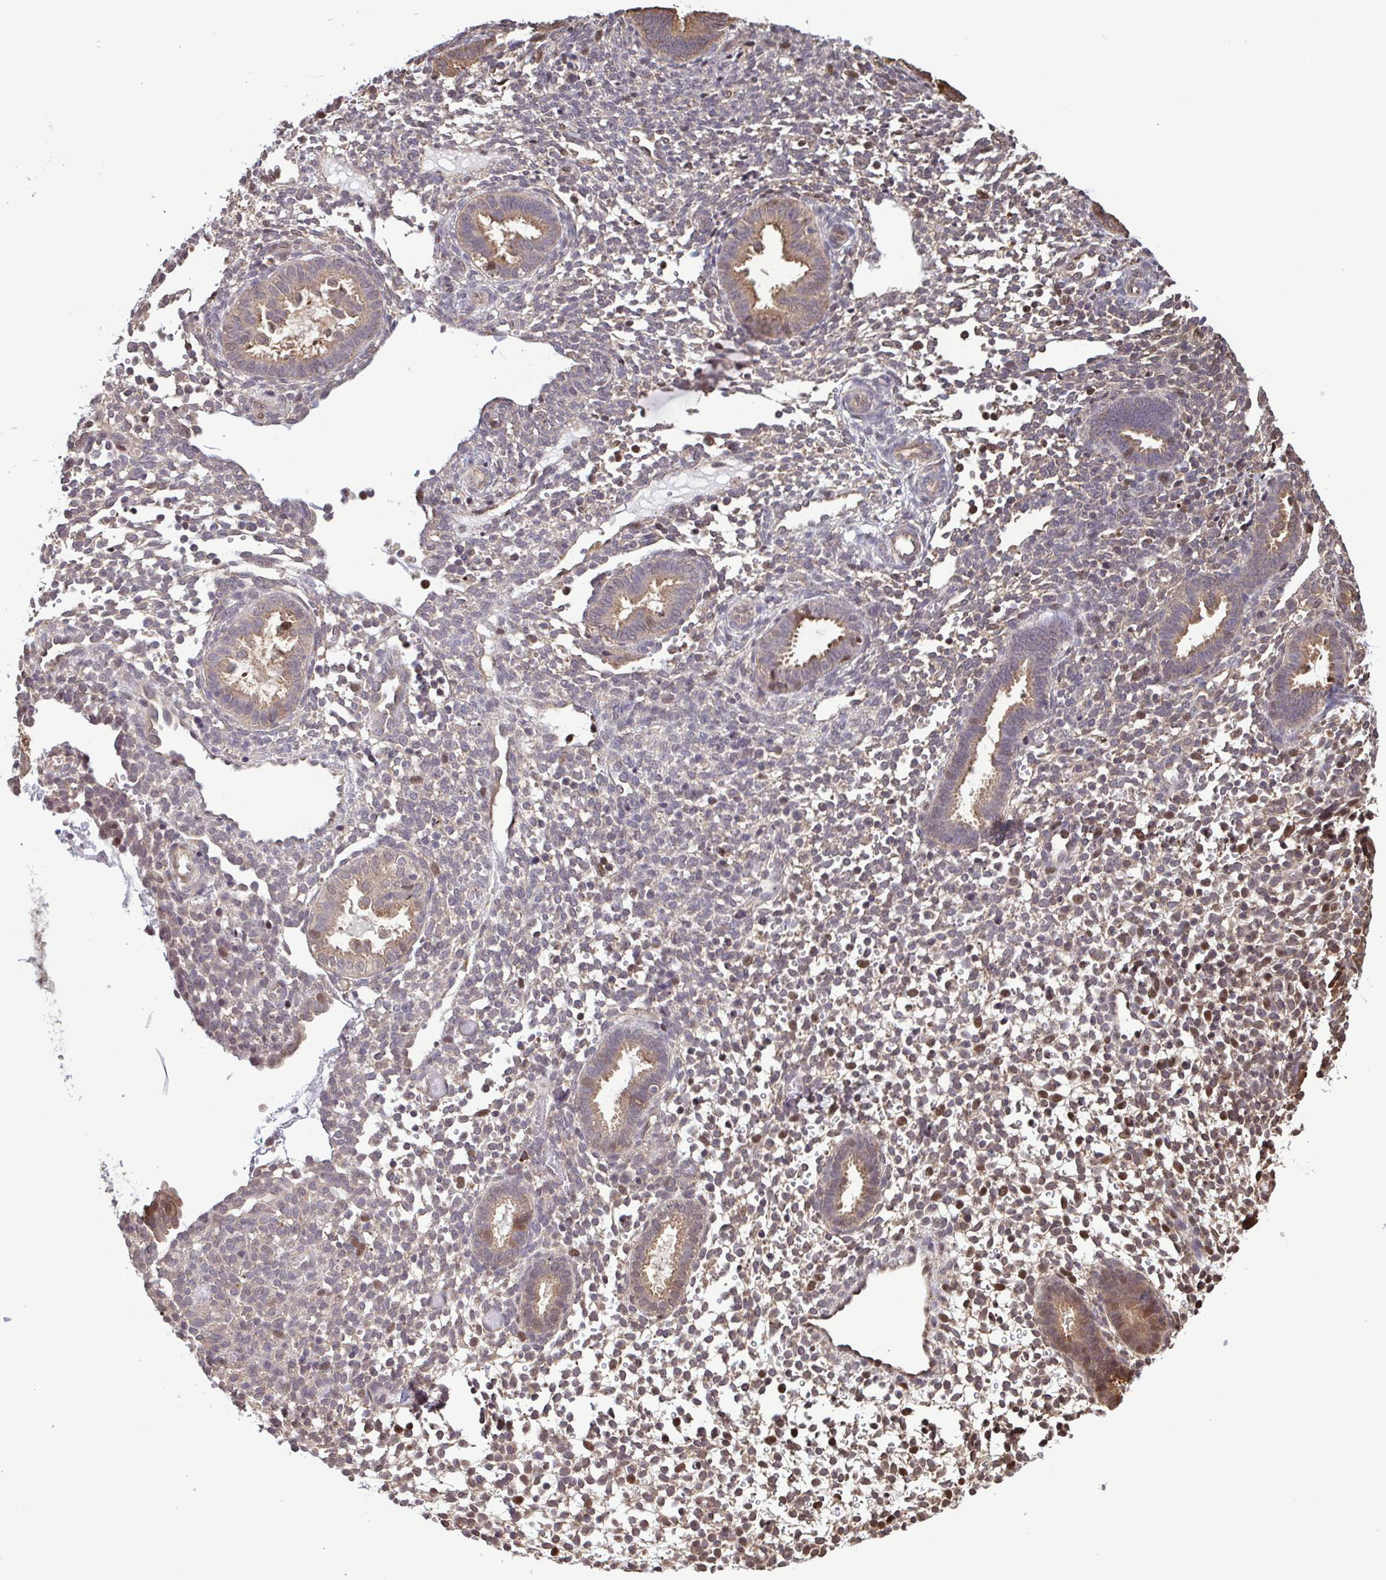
{"staining": {"intensity": "weak", "quantity": "25%-75%", "location": "cytoplasmic/membranous"}, "tissue": "endometrium", "cell_type": "Cells in endometrial stroma", "image_type": "normal", "snomed": [{"axis": "morphology", "description": "Normal tissue, NOS"}, {"axis": "topography", "description": "Endometrium"}], "caption": "Immunohistochemical staining of normal endometrium shows 25%-75% levels of weak cytoplasmic/membranous protein positivity in approximately 25%-75% of cells in endometrial stroma.", "gene": "SEC63", "patient": {"sex": "female", "age": 36}}